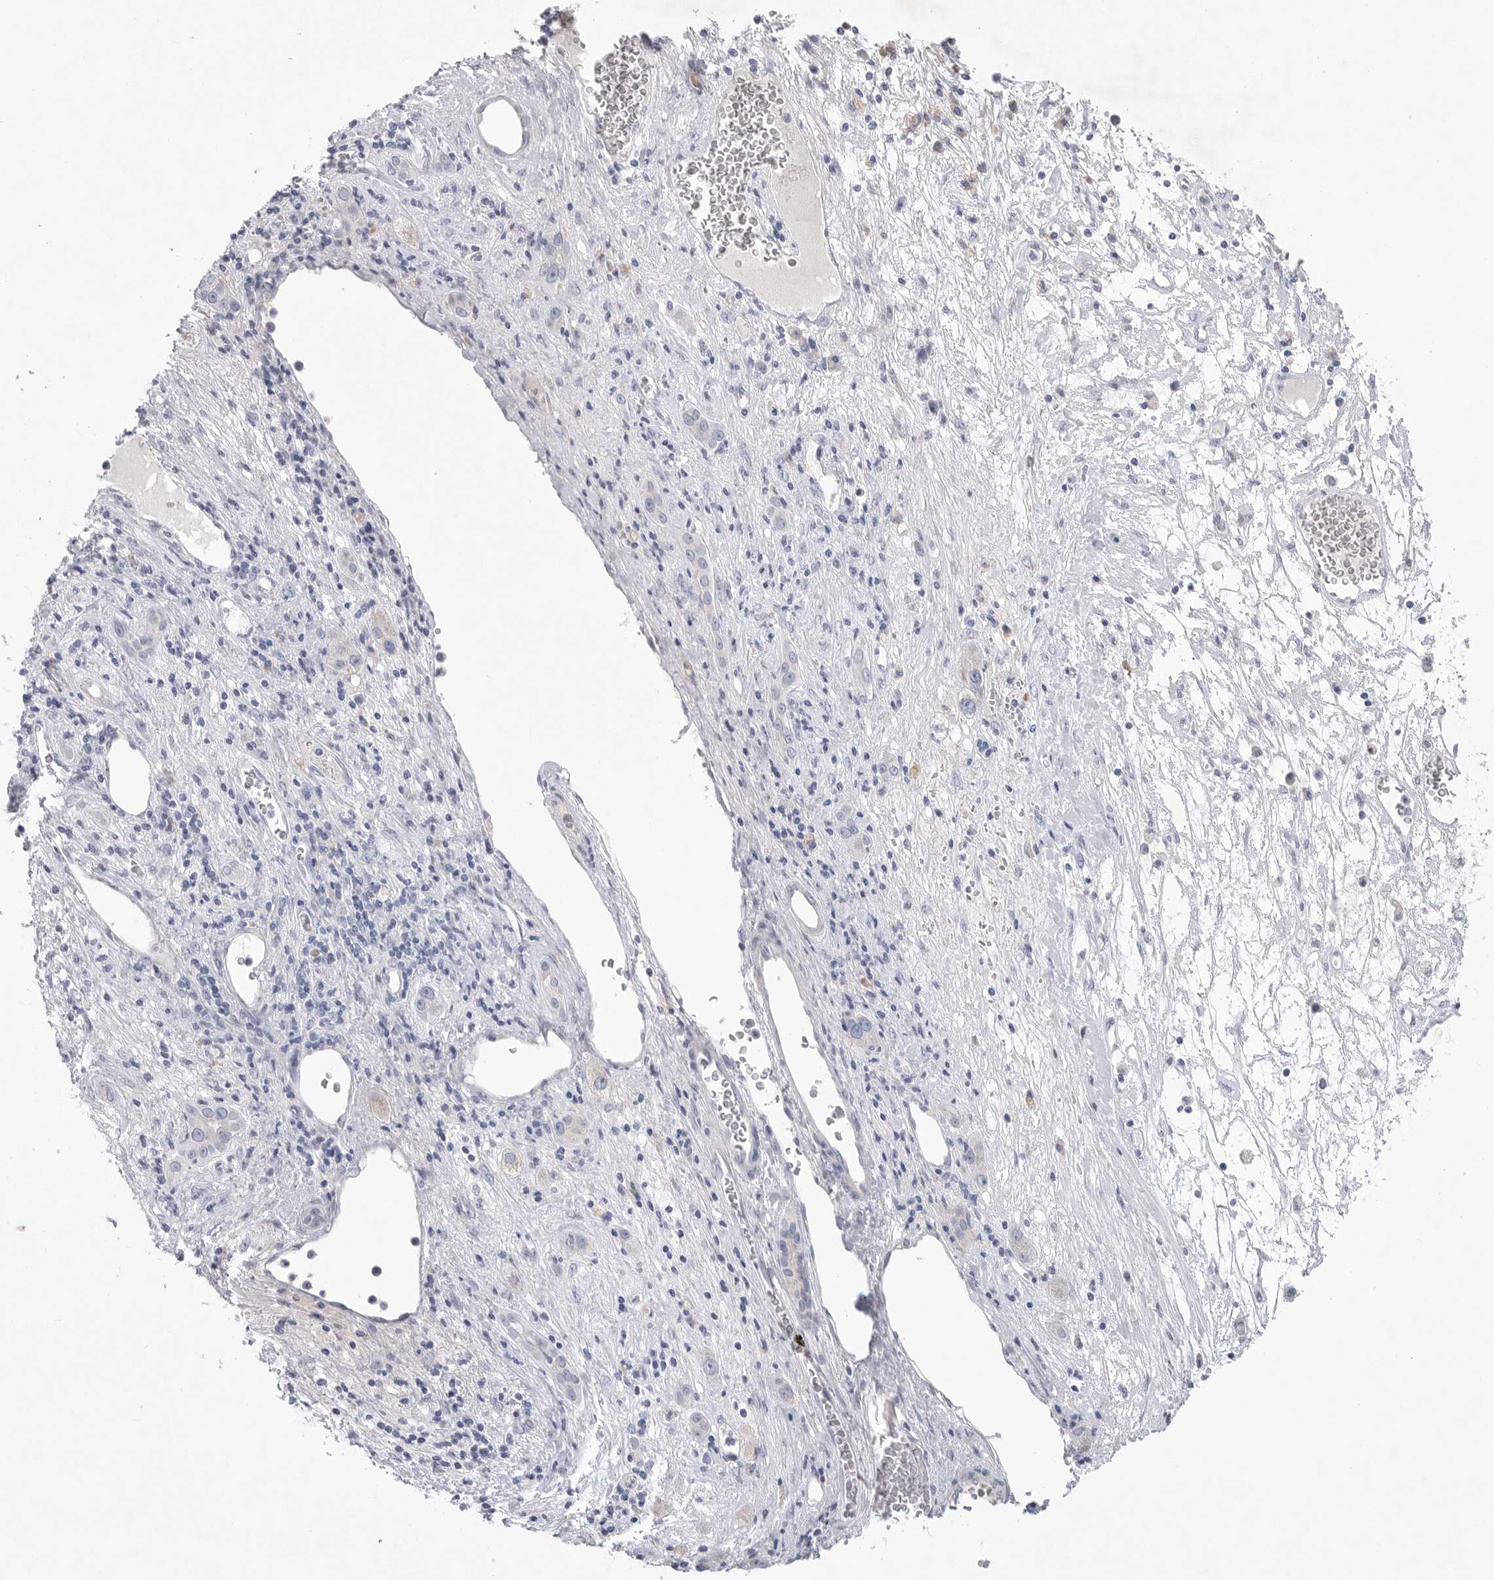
{"staining": {"intensity": "negative", "quantity": "none", "location": "none"}, "tissue": "liver cancer", "cell_type": "Tumor cells", "image_type": "cancer", "snomed": [{"axis": "morphology", "description": "Carcinoma, Hepatocellular, NOS"}, {"axis": "topography", "description": "Liver"}], "caption": "Tumor cells are negative for brown protein staining in liver cancer (hepatocellular carcinoma). (Immunohistochemistry (ihc), brightfield microscopy, high magnification).", "gene": "CAMK2B", "patient": {"sex": "female", "age": 73}}